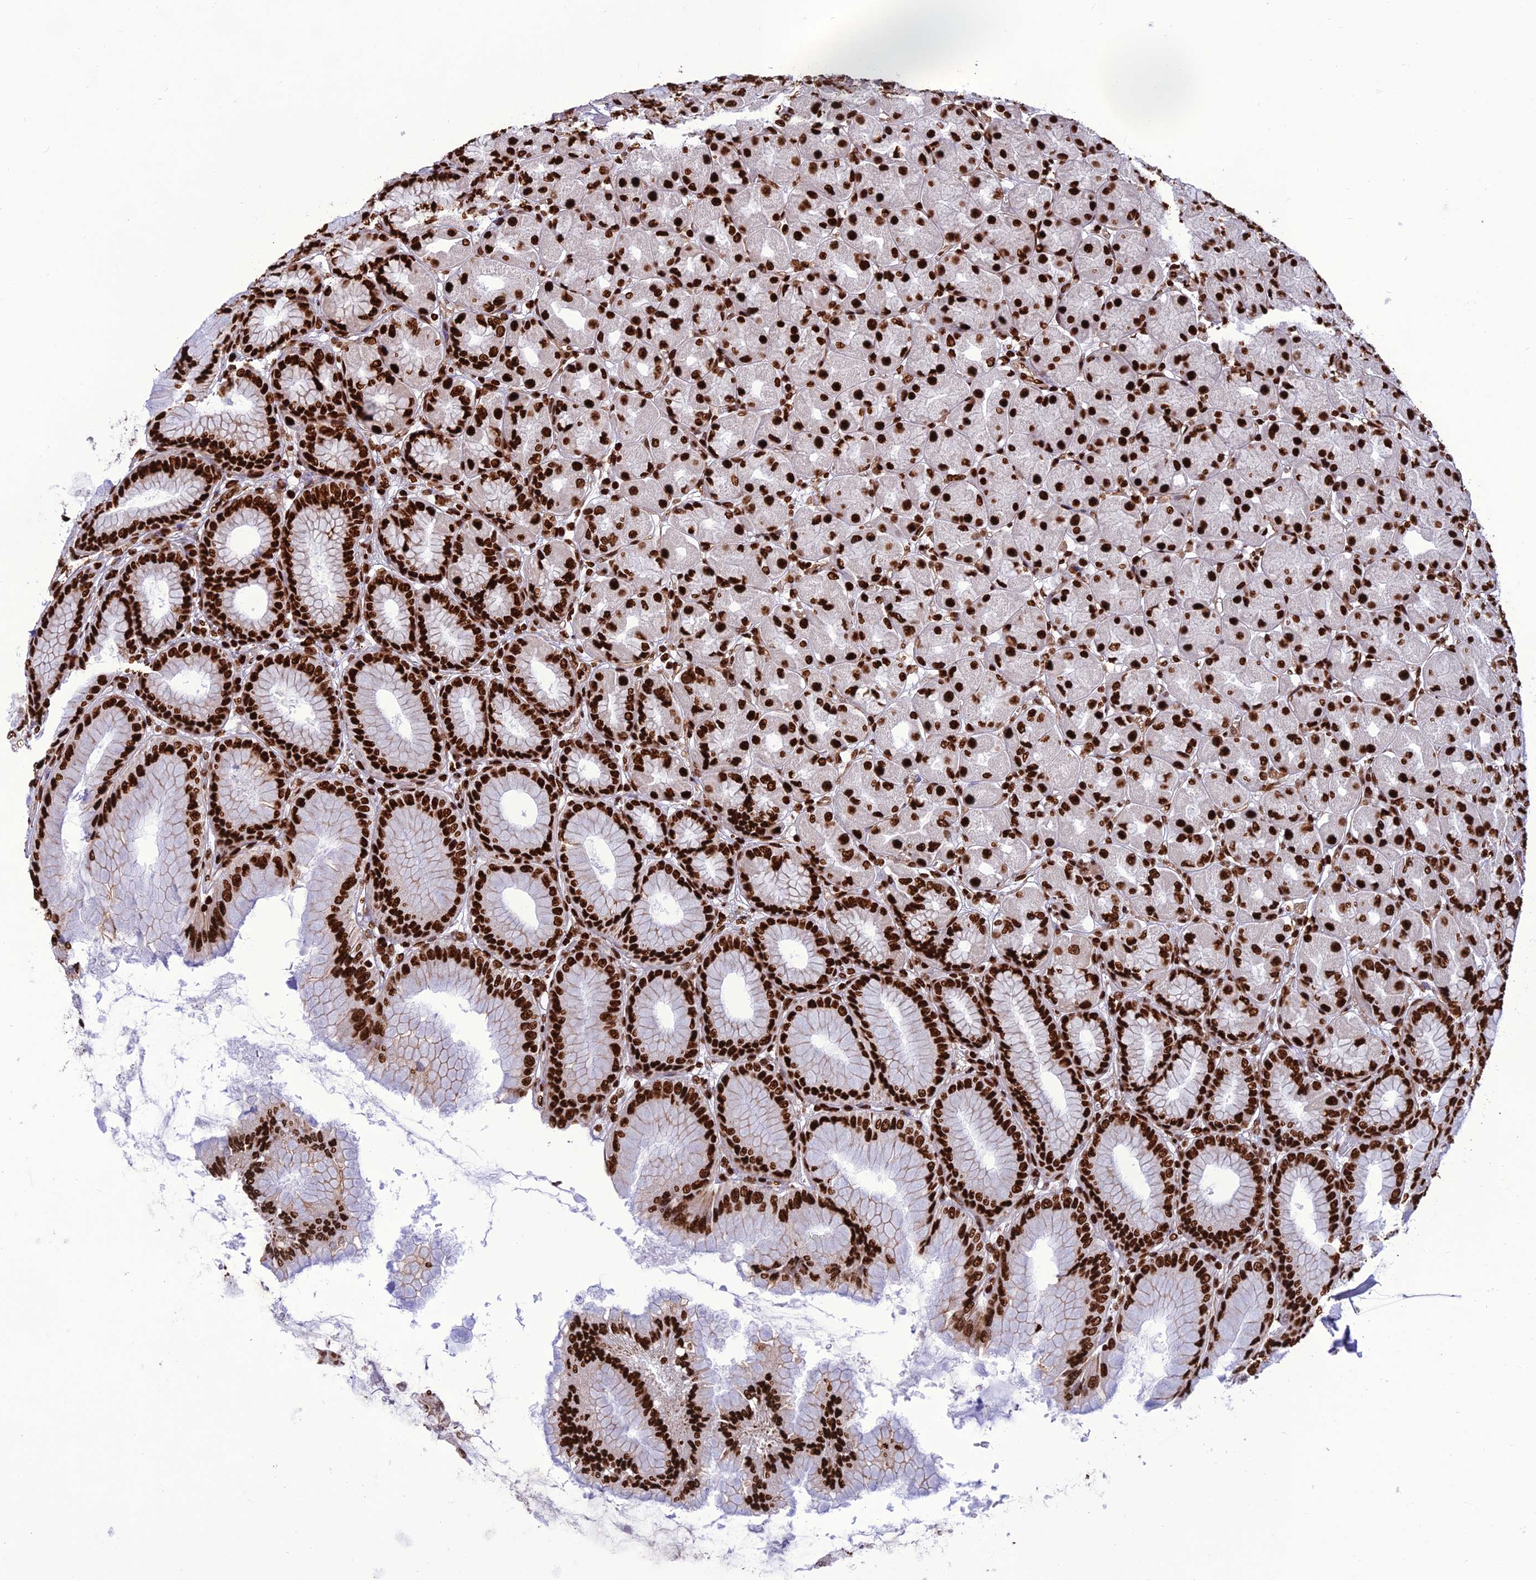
{"staining": {"intensity": "strong", "quantity": ">75%", "location": "nuclear"}, "tissue": "stomach", "cell_type": "Glandular cells", "image_type": "normal", "snomed": [{"axis": "morphology", "description": "Normal tissue, NOS"}, {"axis": "topography", "description": "Stomach, upper"}], "caption": "Brown immunohistochemical staining in benign human stomach demonstrates strong nuclear expression in approximately >75% of glandular cells.", "gene": "INO80E", "patient": {"sex": "female", "age": 56}}